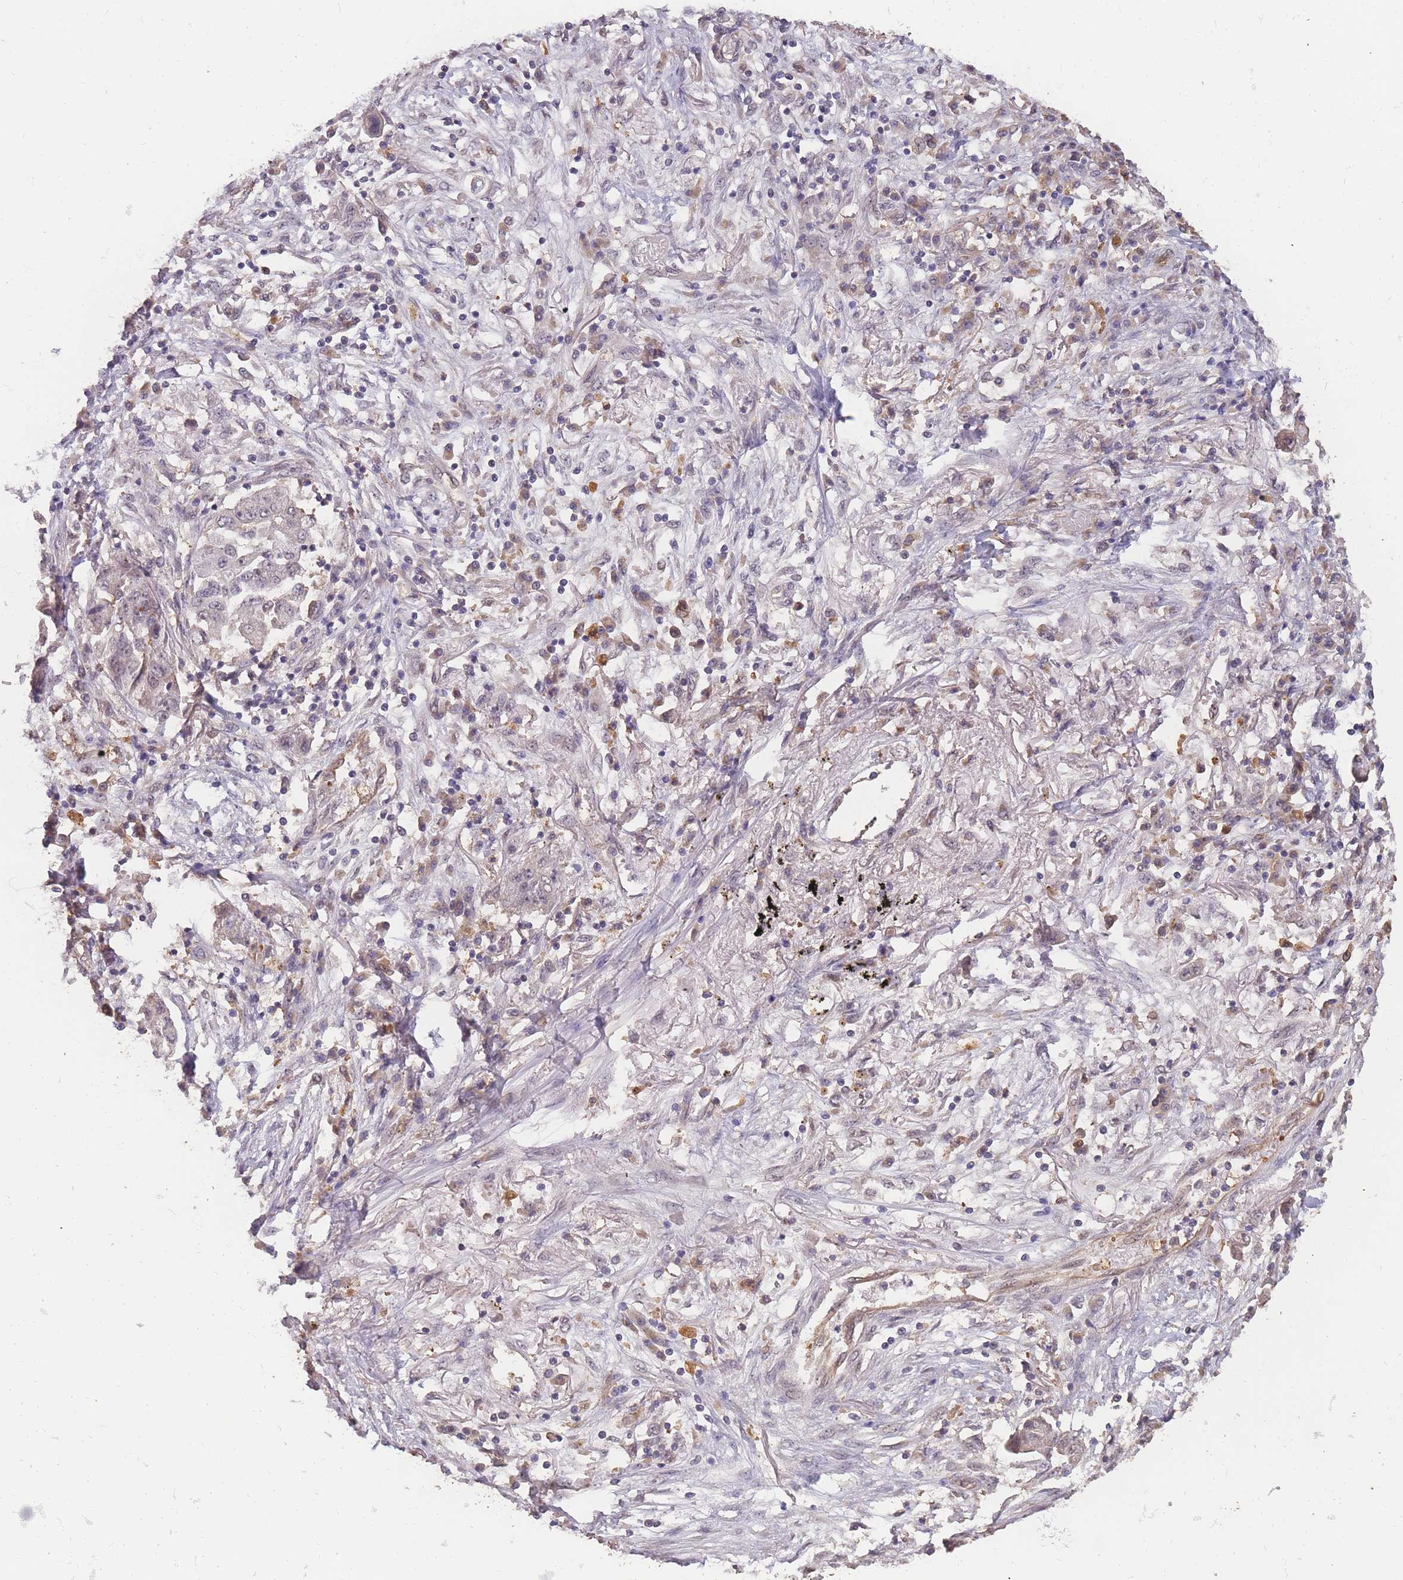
{"staining": {"intensity": "weak", "quantity": "25%-75%", "location": "nuclear"}, "tissue": "lung cancer", "cell_type": "Tumor cells", "image_type": "cancer", "snomed": [{"axis": "morphology", "description": "Squamous cell carcinoma, NOS"}, {"axis": "topography", "description": "Lung"}], "caption": "Immunohistochemistry (DAB (3,3'-diaminobenzidine)) staining of lung cancer (squamous cell carcinoma) reveals weak nuclear protein staining in about 25%-75% of tumor cells.", "gene": "CDKN2AIPNL", "patient": {"sex": "male", "age": 74}}